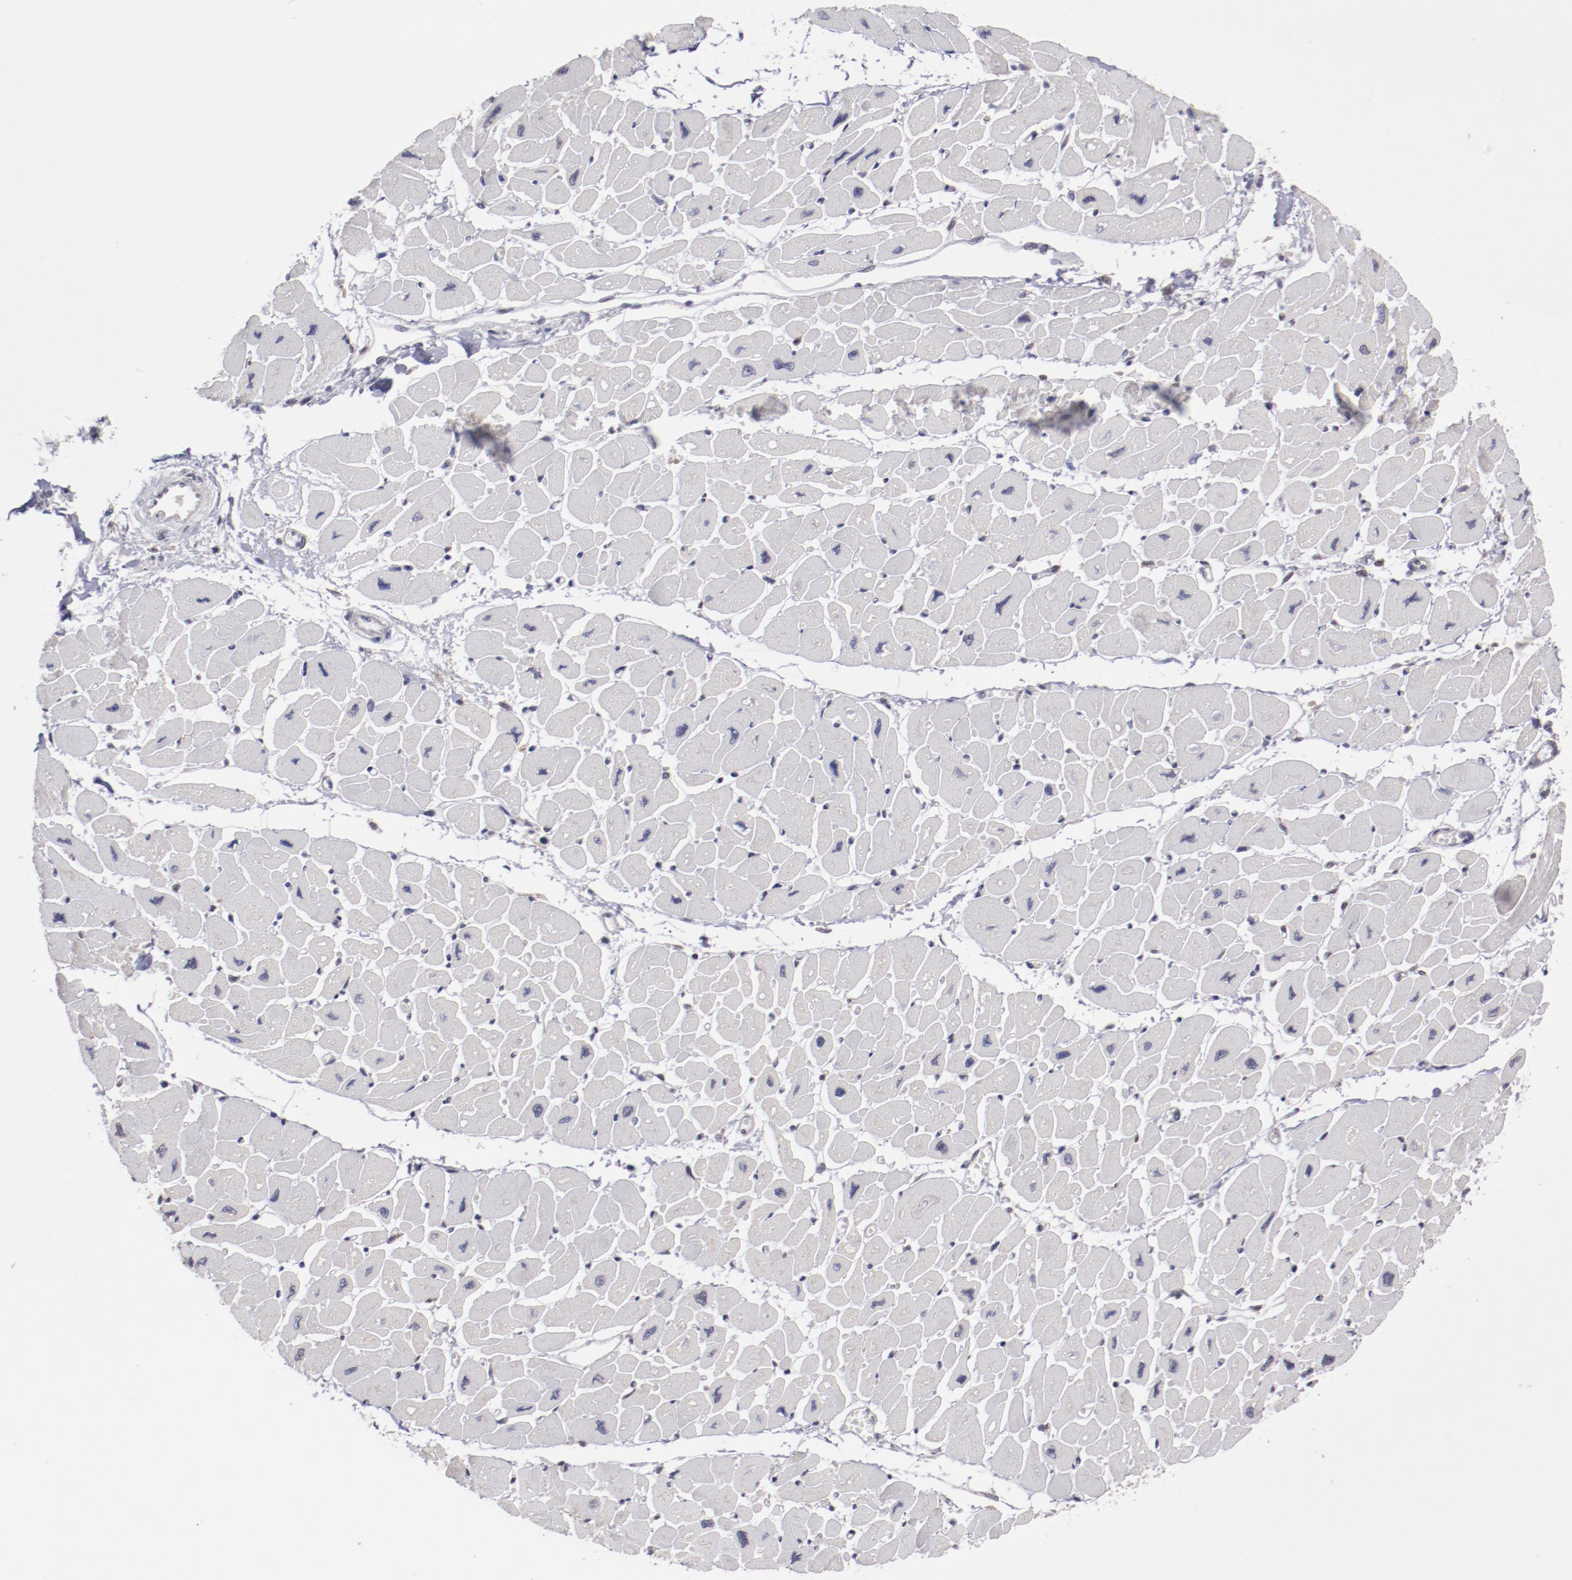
{"staining": {"intensity": "negative", "quantity": "none", "location": "none"}, "tissue": "heart muscle", "cell_type": "Cardiomyocytes", "image_type": "normal", "snomed": [{"axis": "morphology", "description": "Normal tissue, NOS"}, {"axis": "topography", "description": "Heart"}], "caption": "Immunohistochemistry of unremarkable human heart muscle demonstrates no staining in cardiomyocytes.", "gene": "ARNT", "patient": {"sex": "female", "age": 54}}